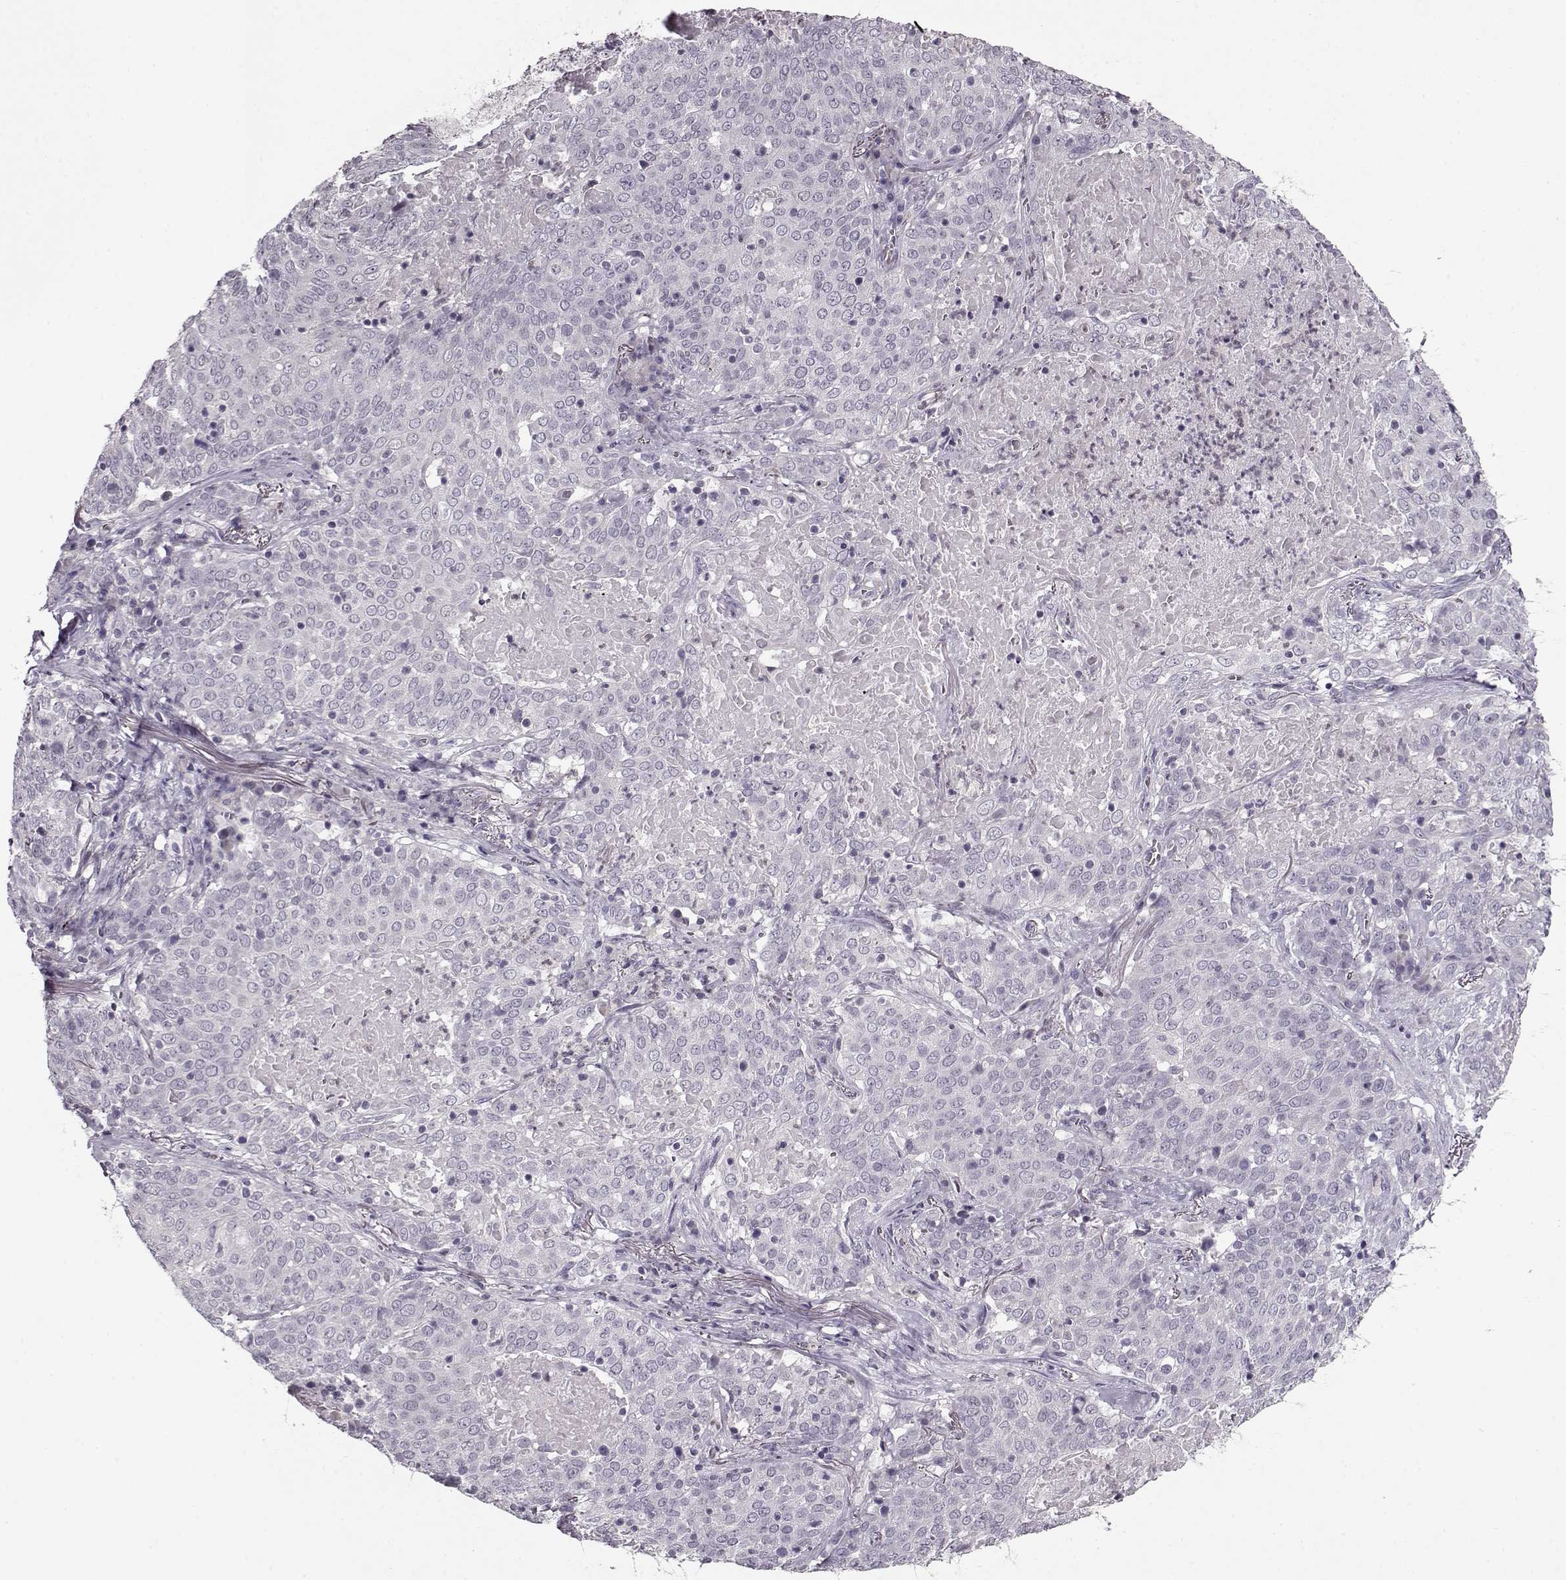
{"staining": {"intensity": "negative", "quantity": "none", "location": "none"}, "tissue": "lung cancer", "cell_type": "Tumor cells", "image_type": "cancer", "snomed": [{"axis": "morphology", "description": "Squamous cell carcinoma, NOS"}, {"axis": "topography", "description": "Lung"}], "caption": "Lung cancer (squamous cell carcinoma) was stained to show a protein in brown. There is no significant positivity in tumor cells. (IHC, brightfield microscopy, high magnification).", "gene": "RP1L1", "patient": {"sex": "male", "age": 82}}